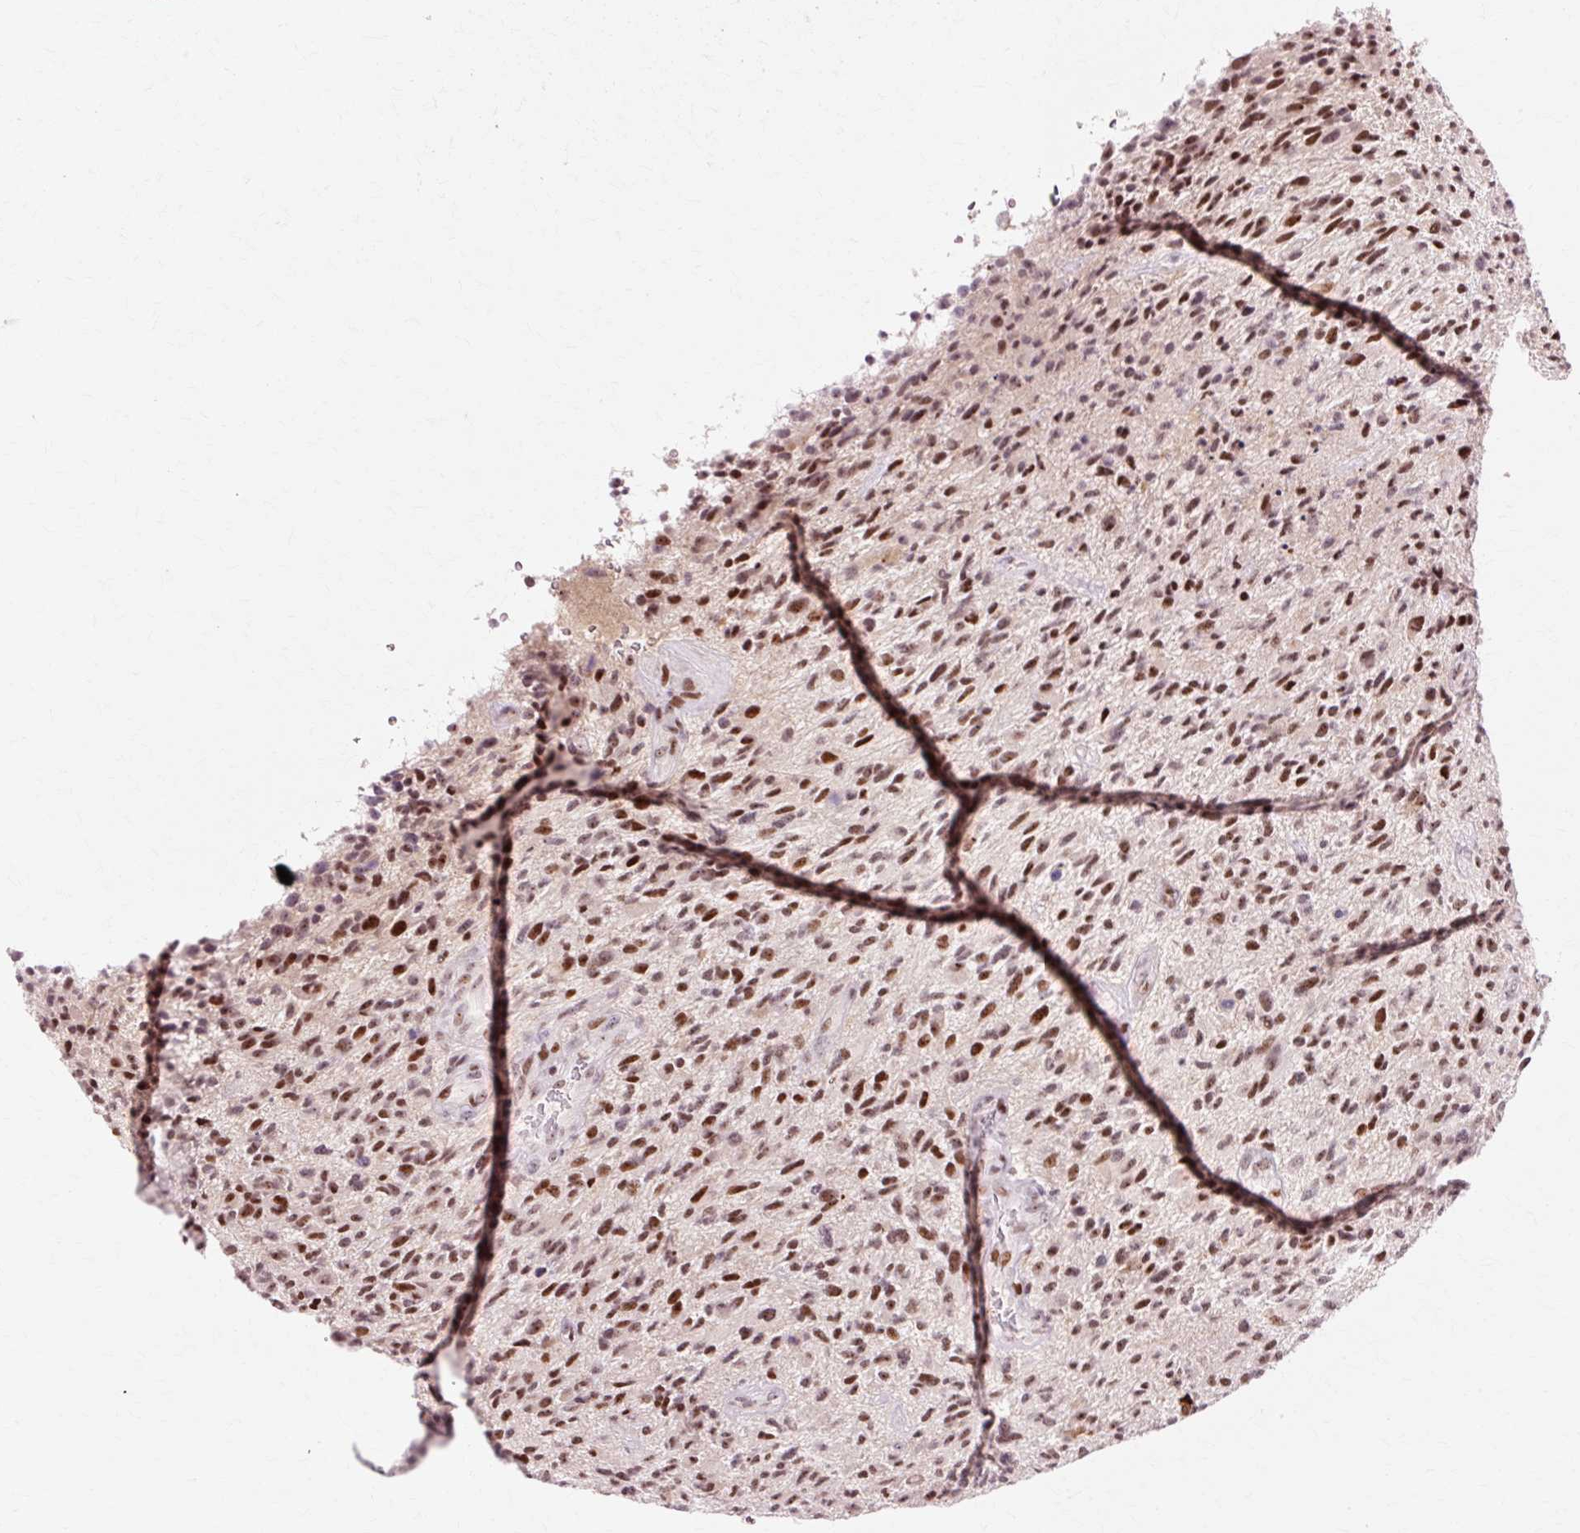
{"staining": {"intensity": "moderate", "quantity": ">75%", "location": "nuclear"}, "tissue": "glioma", "cell_type": "Tumor cells", "image_type": "cancer", "snomed": [{"axis": "morphology", "description": "Glioma, malignant, High grade"}, {"axis": "topography", "description": "Brain"}], "caption": "A brown stain highlights moderate nuclear expression of a protein in human glioma tumor cells. The protein of interest is stained brown, and the nuclei are stained in blue (DAB (3,3'-diaminobenzidine) IHC with brightfield microscopy, high magnification).", "gene": "MACROD2", "patient": {"sex": "male", "age": 47}}